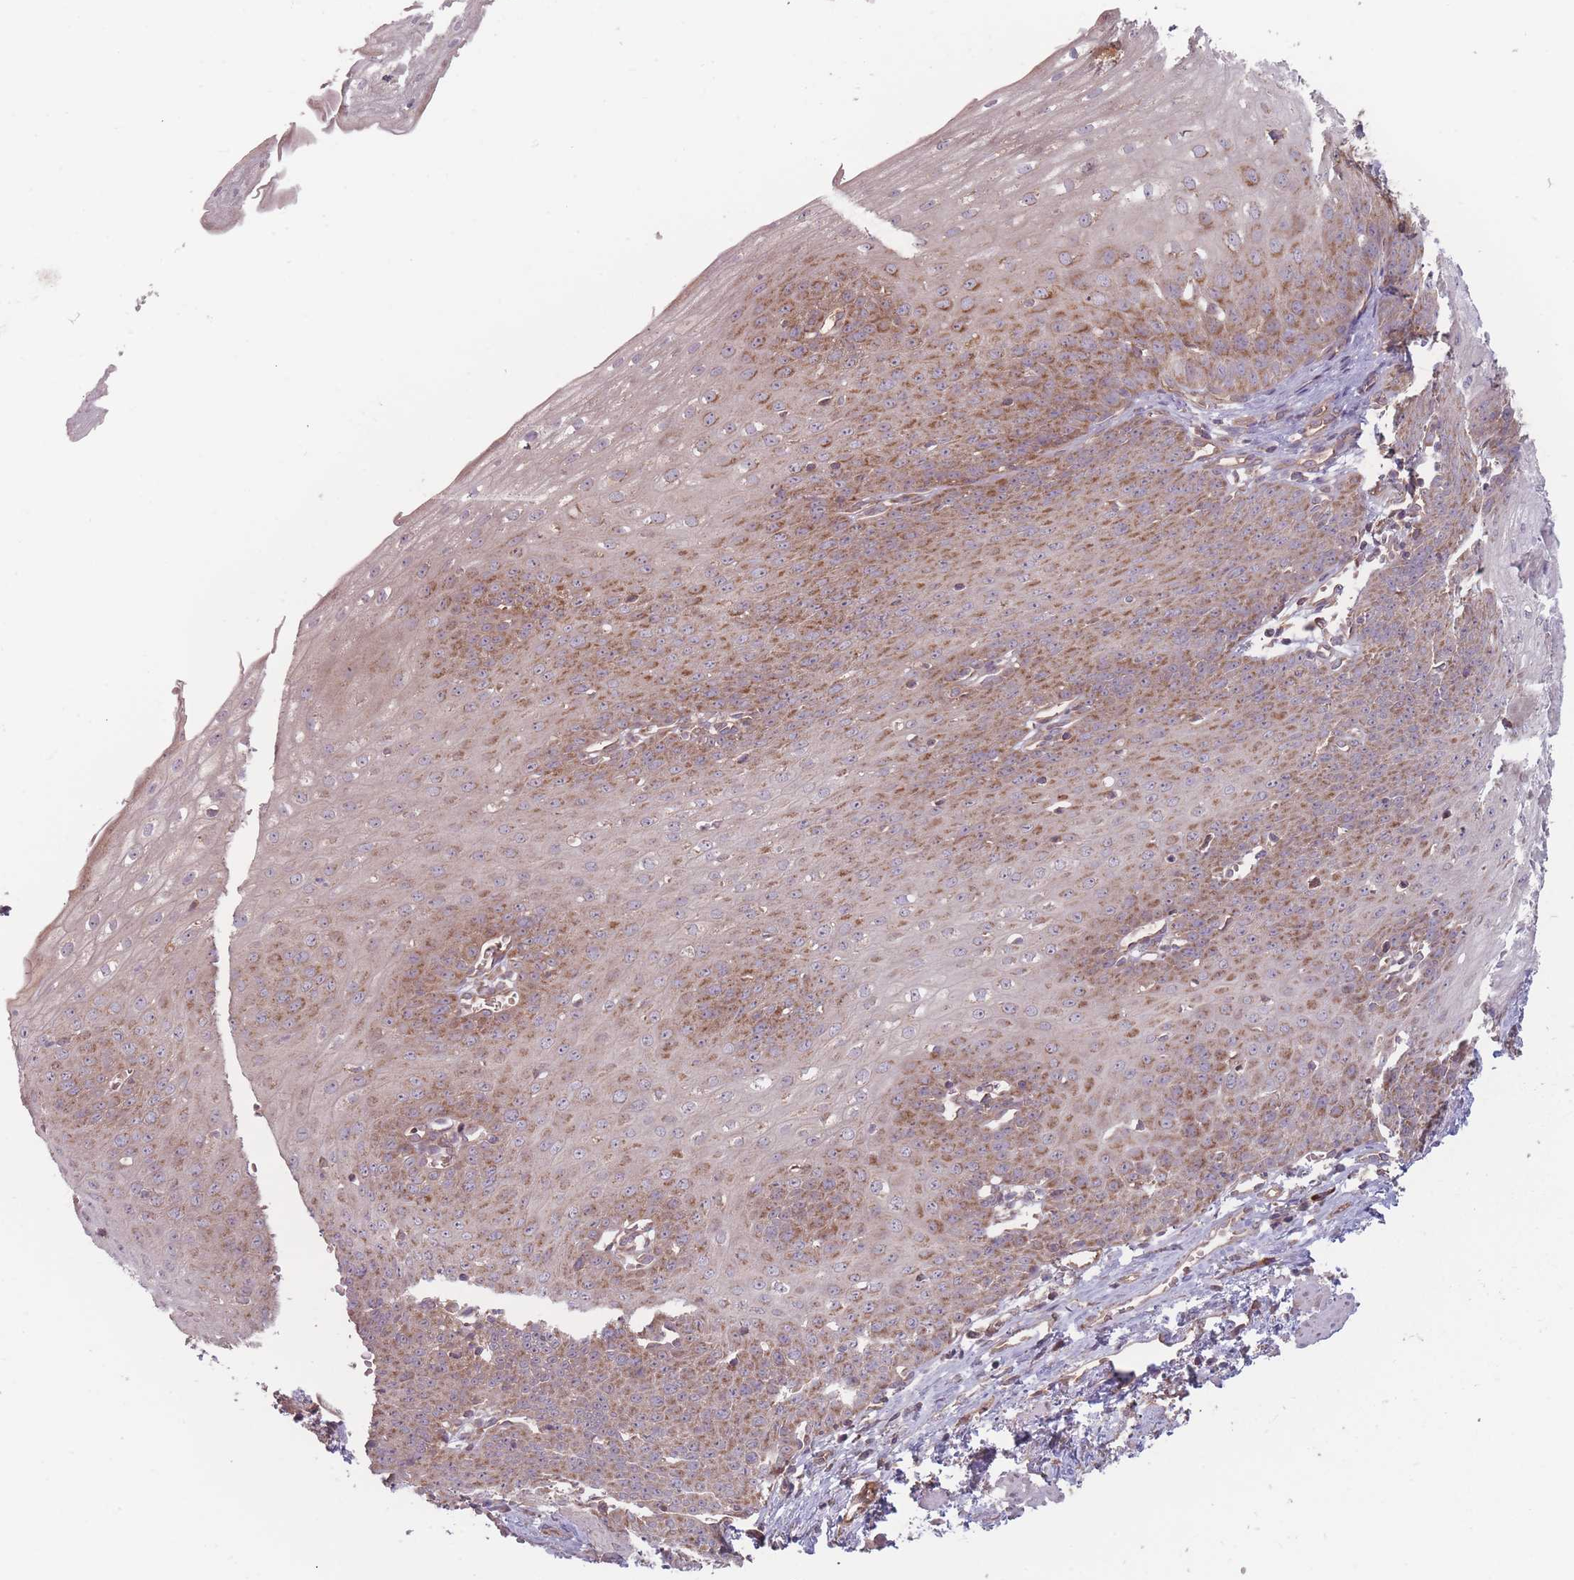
{"staining": {"intensity": "moderate", "quantity": ">75%", "location": "cytoplasmic/membranous"}, "tissue": "esophagus", "cell_type": "Squamous epithelial cells", "image_type": "normal", "snomed": [{"axis": "morphology", "description": "Normal tissue, NOS"}, {"axis": "topography", "description": "Esophagus"}], "caption": "Esophagus stained with a brown dye demonstrates moderate cytoplasmic/membranous positive expression in about >75% of squamous epithelial cells.", "gene": "ATP5MGL", "patient": {"sex": "male", "age": 71}}